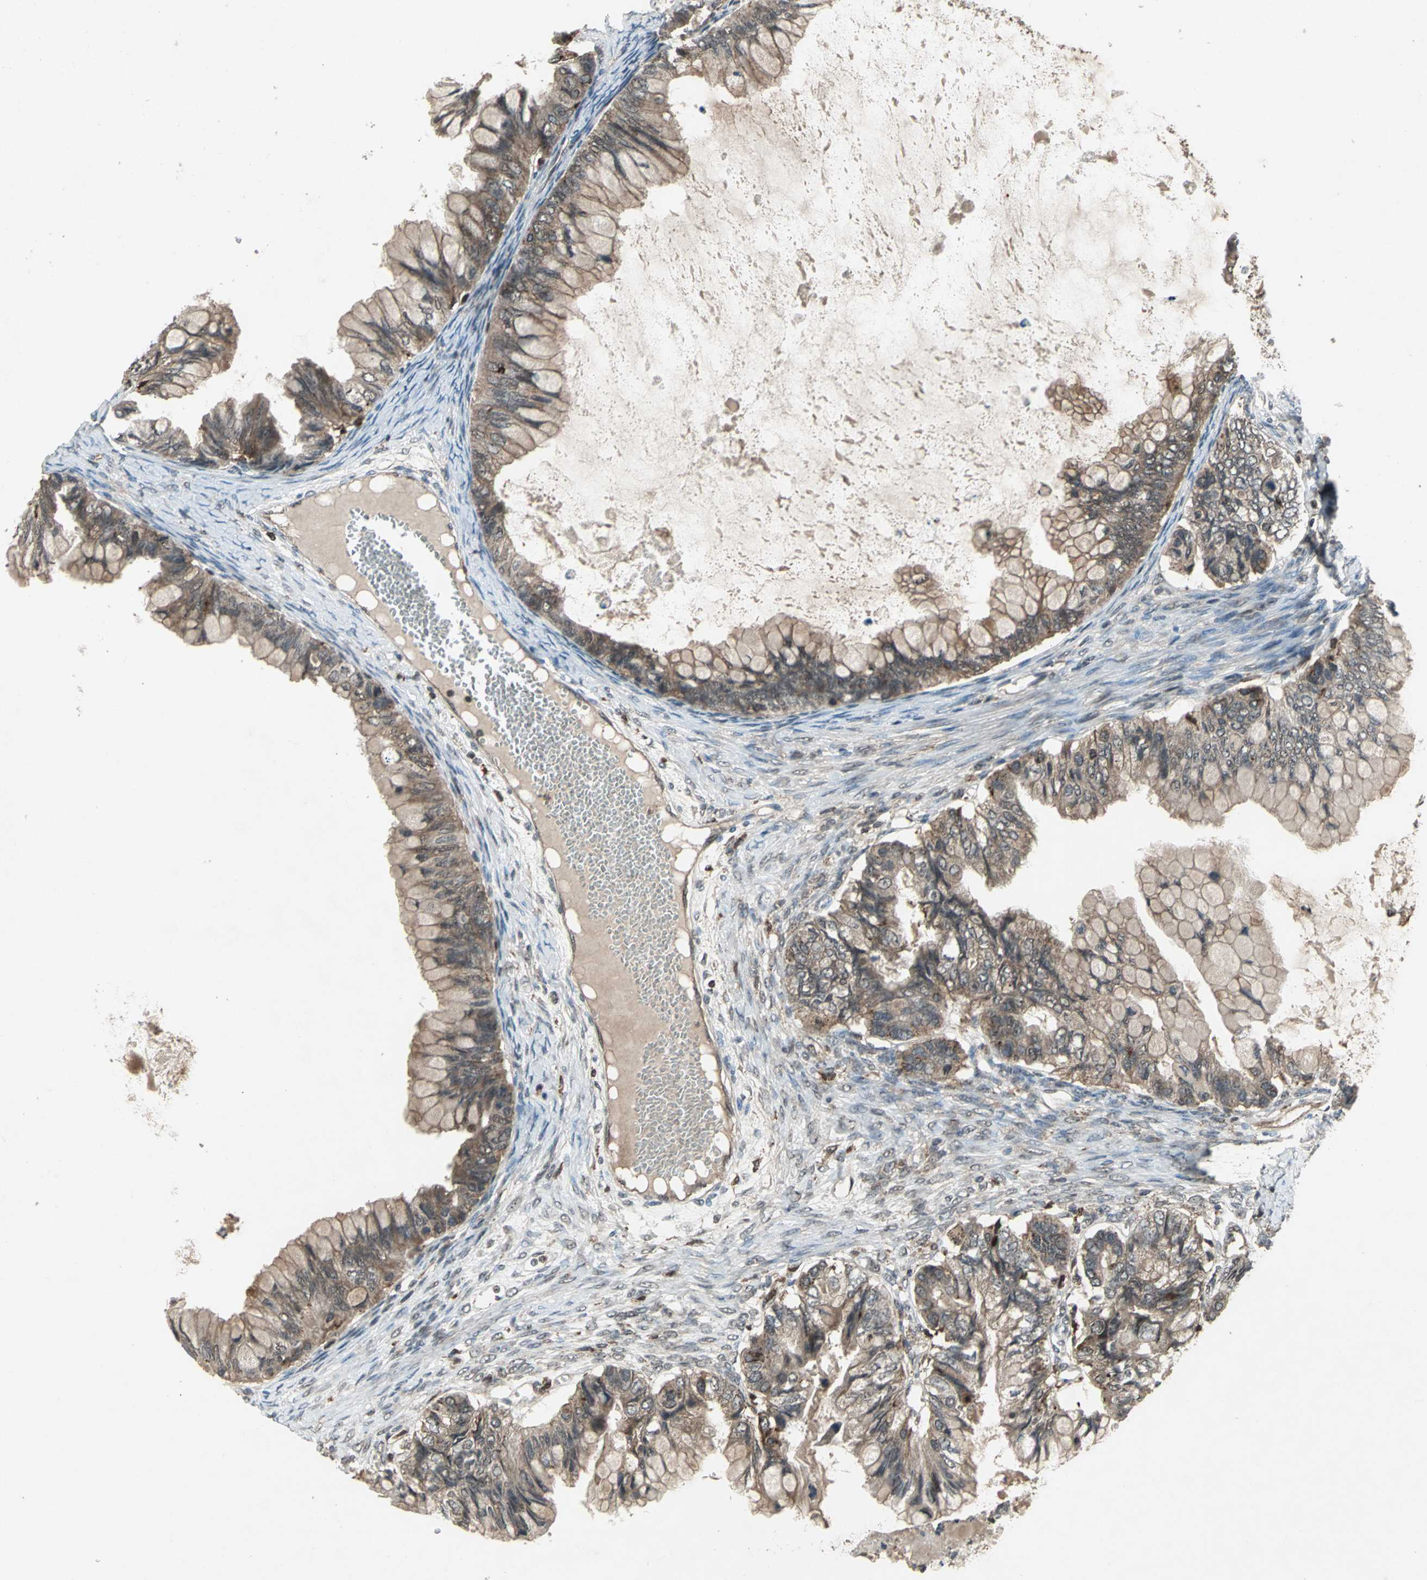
{"staining": {"intensity": "weak", "quantity": ">75%", "location": "cytoplasmic/membranous"}, "tissue": "ovarian cancer", "cell_type": "Tumor cells", "image_type": "cancer", "snomed": [{"axis": "morphology", "description": "Cystadenocarcinoma, mucinous, NOS"}, {"axis": "topography", "description": "Ovary"}], "caption": "This micrograph displays IHC staining of human ovarian mucinous cystadenocarcinoma, with low weak cytoplasmic/membranous positivity in approximately >75% of tumor cells.", "gene": "PYCARD", "patient": {"sex": "female", "age": 80}}